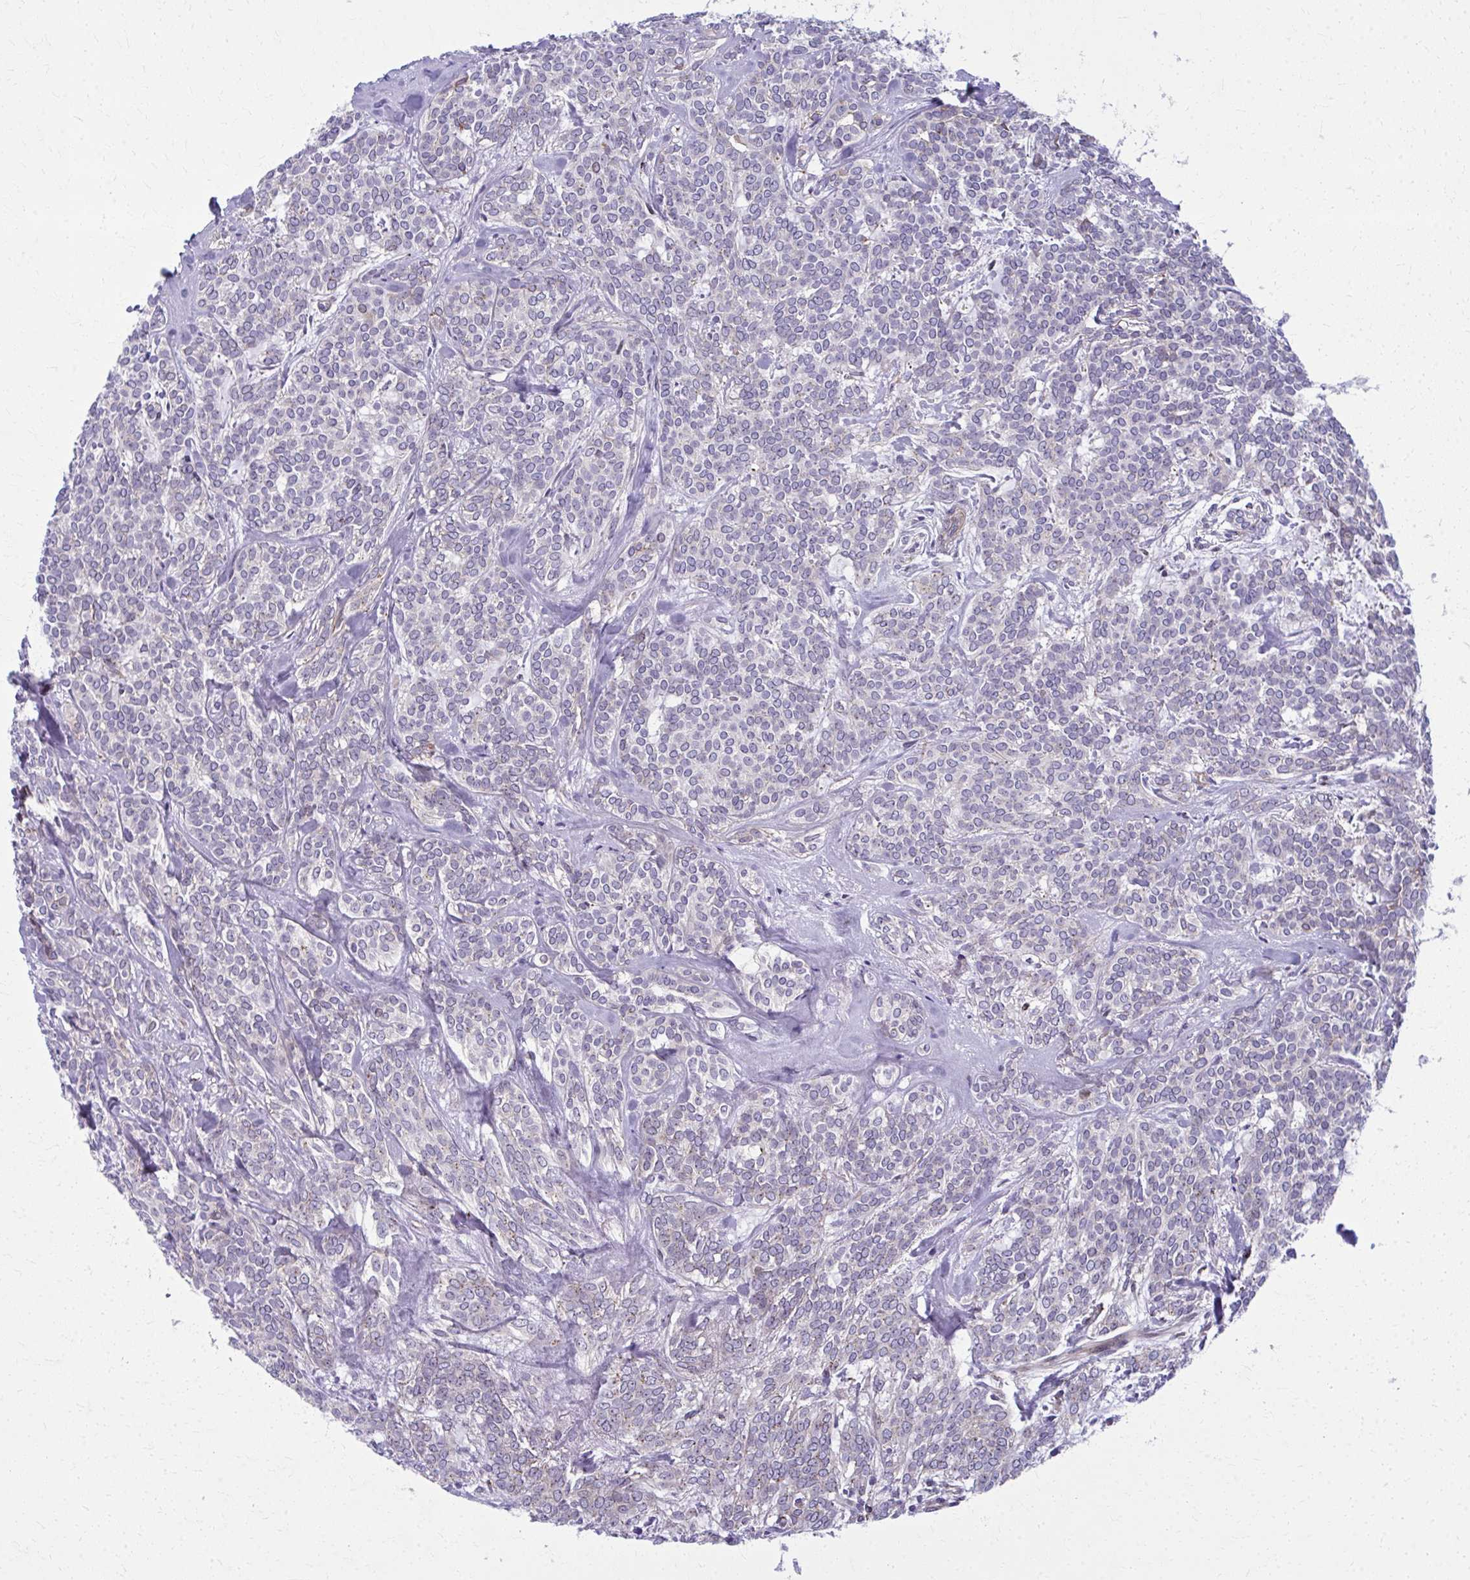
{"staining": {"intensity": "weak", "quantity": "25%-75%", "location": "cytoplasmic/membranous"}, "tissue": "head and neck cancer", "cell_type": "Tumor cells", "image_type": "cancer", "snomed": [{"axis": "morphology", "description": "Adenocarcinoma, NOS"}, {"axis": "topography", "description": "Head-Neck"}], "caption": "Human head and neck cancer stained with a protein marker shows weak staining in tumor cells.", "gene": "LRRC4B", "patient": {"sex": "female", "age": 57}}